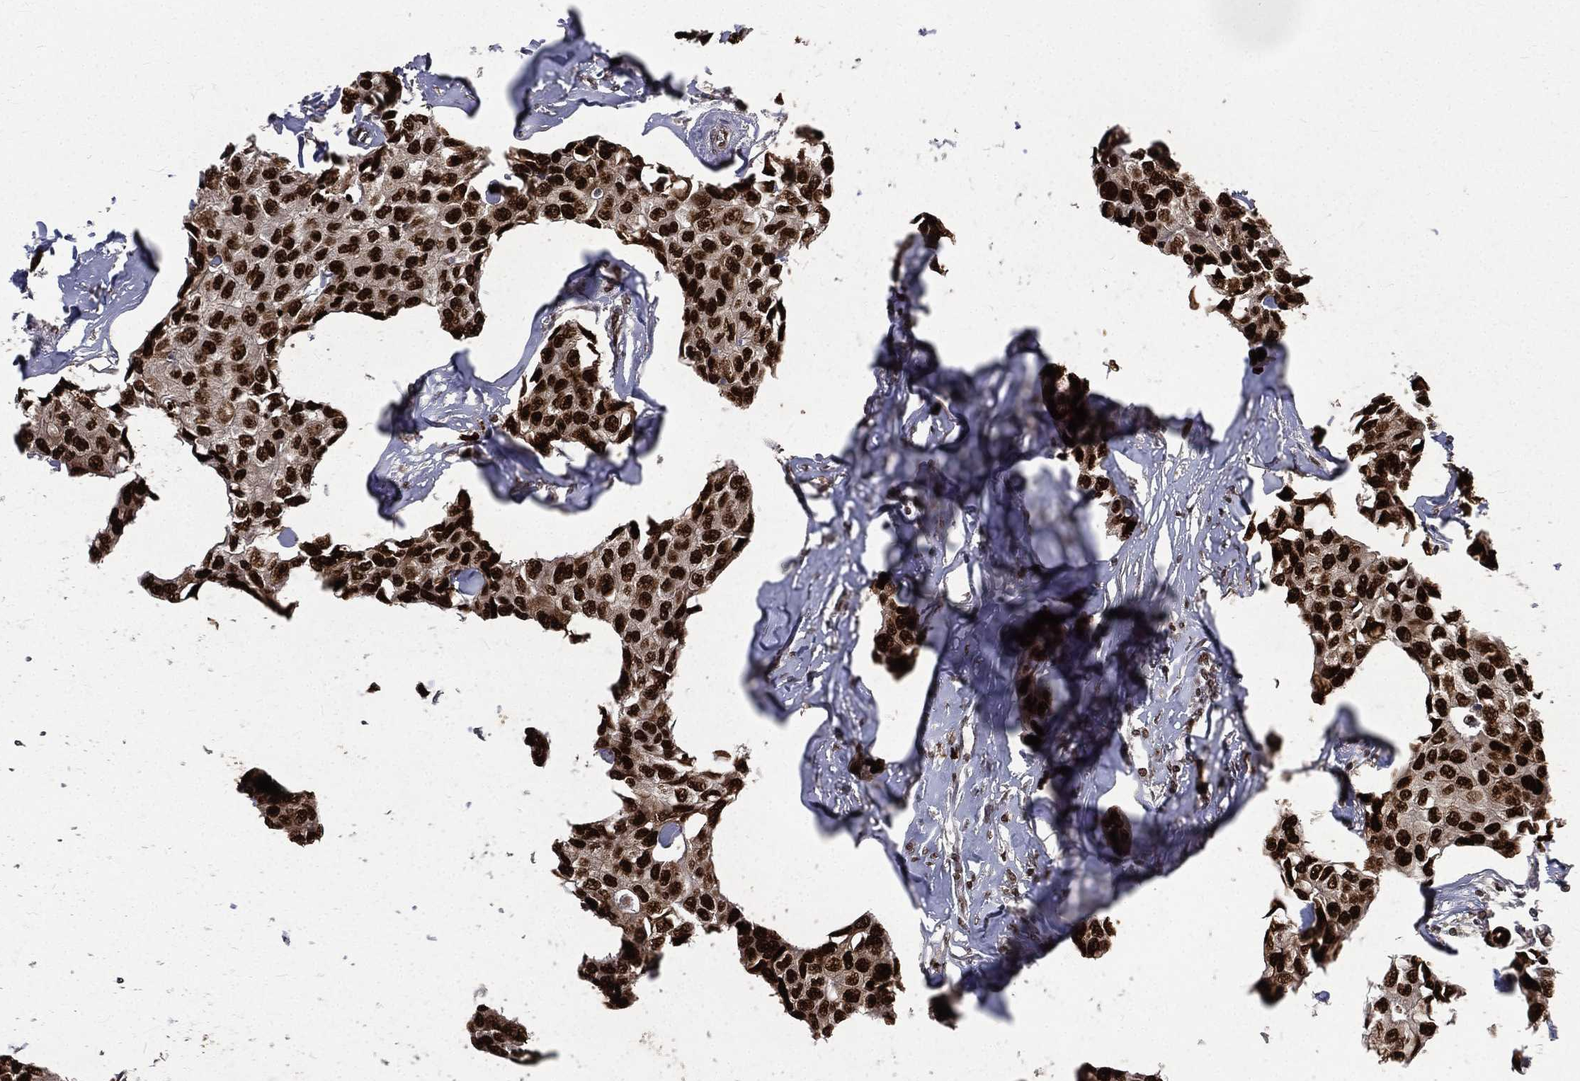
{"staining": {"intensity": "strong", "quantity": ">75%", "location": "nuclear"}, "tissue": "breast cancer", "cell_type": "Tumor cells", "image_type": "cancer", "snomed": [{"axis": "morphology", "description": "Duct carcinoma"}, {"axis": "topography", "description": "Breast"}], "caption": "Protein expression by IHC reveals strong nuclear staining in approximately >75% of tumor cells in intraductal carcinoma (breast).", "gene": "POLB", "patient": {"sex": "female", "age": 80}}